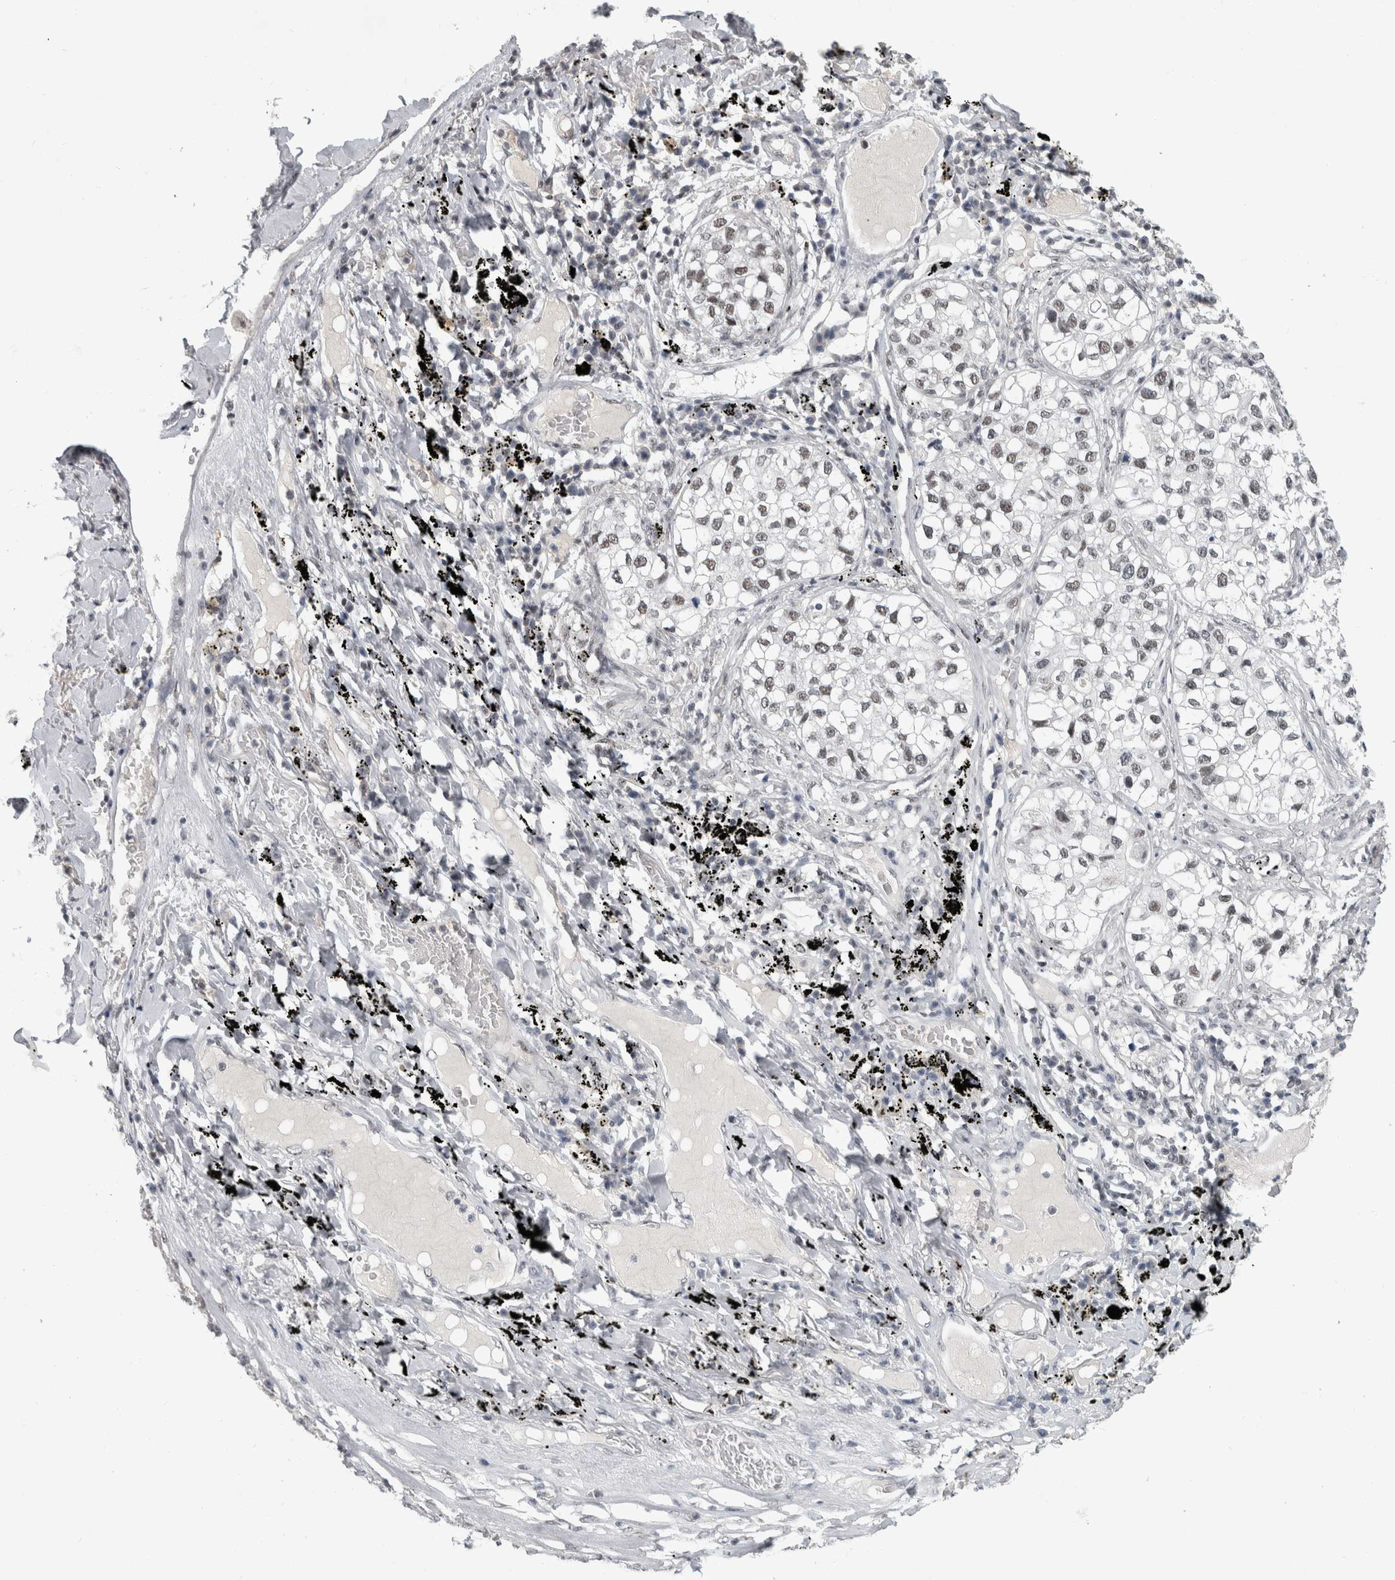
{"staining": {"intensity": "weak", "quantity": "<25%", "location": "nuclear"}, "tissue": "lung cancer", "cell_type": "Tumor cells", "image_type": "cancer", "snomed": [{"axis": "morphology", "description": "Adenocarcinoma, NOS"}, {"axis": "topography", "description": "Lung"}], "caption": "Immunohistochemical staining of human lung adenocarcinoma displays no significant expression in tumor cells. The staining is performed using DAB (3,3'-diaminobenzidine) brown chromogen with nuclei counter-stained in using hematoxylin.", "gene": "ARID4B", "patient": {"sex": "male", "age": 63}}